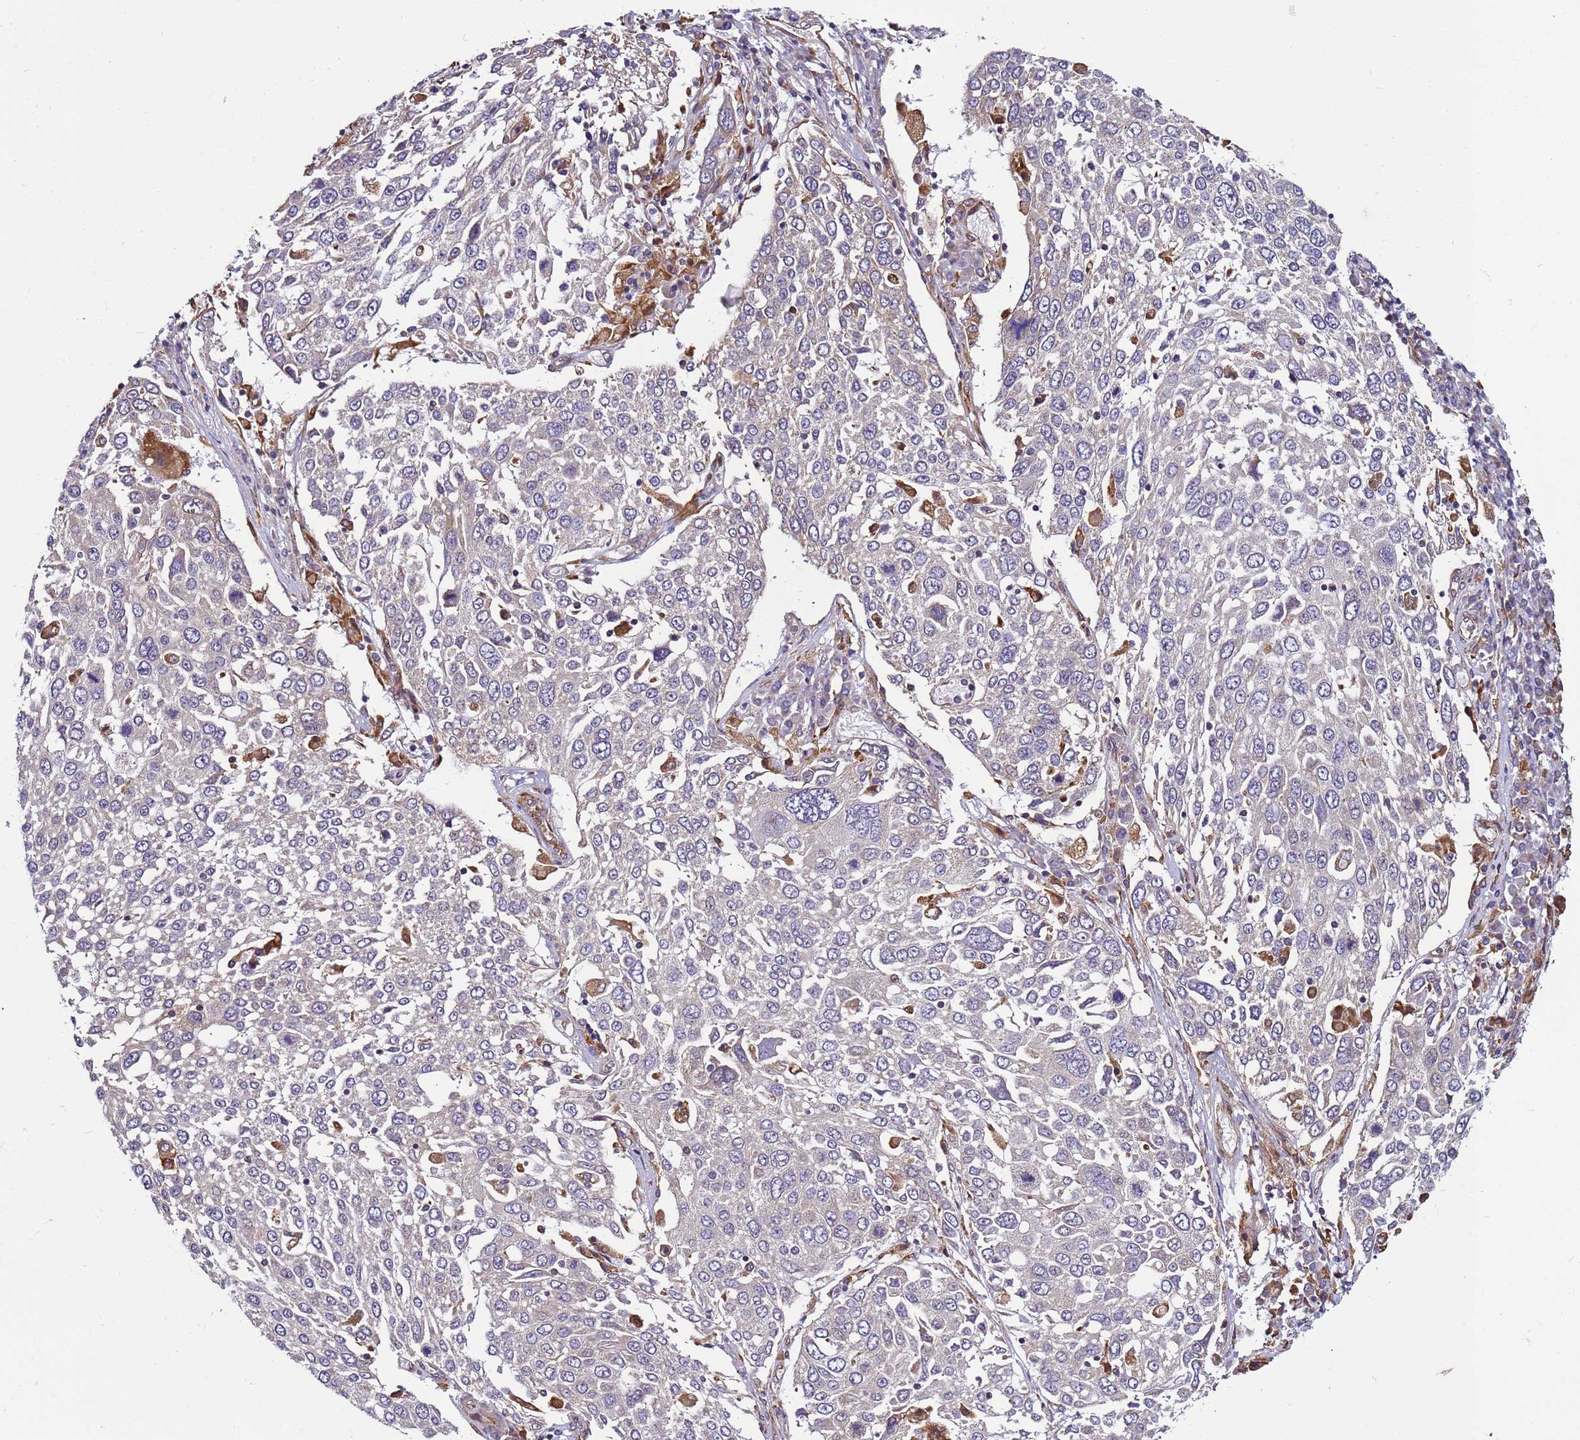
{"staining": {"intensity": "negative", "quantity": "none", "location": "none"}, "tissue": "lung cancer", "cell_type": "Tumor cells", "image_type": "cancer", "snomed": [{"axis": "morphology", "description": "Squamous cell carcinoma, NOS"}, {"axis": "topography", "description": "Lung"}], "caption": "Immunohistochemistry (IHC) of human lung squamous cell carcinoma reveals no expression in tumor cells. (IHC, brightfield microscopy, high magnification).", "gene": "MCRIP1", "patient": {"sex": "male", "age": 65}}